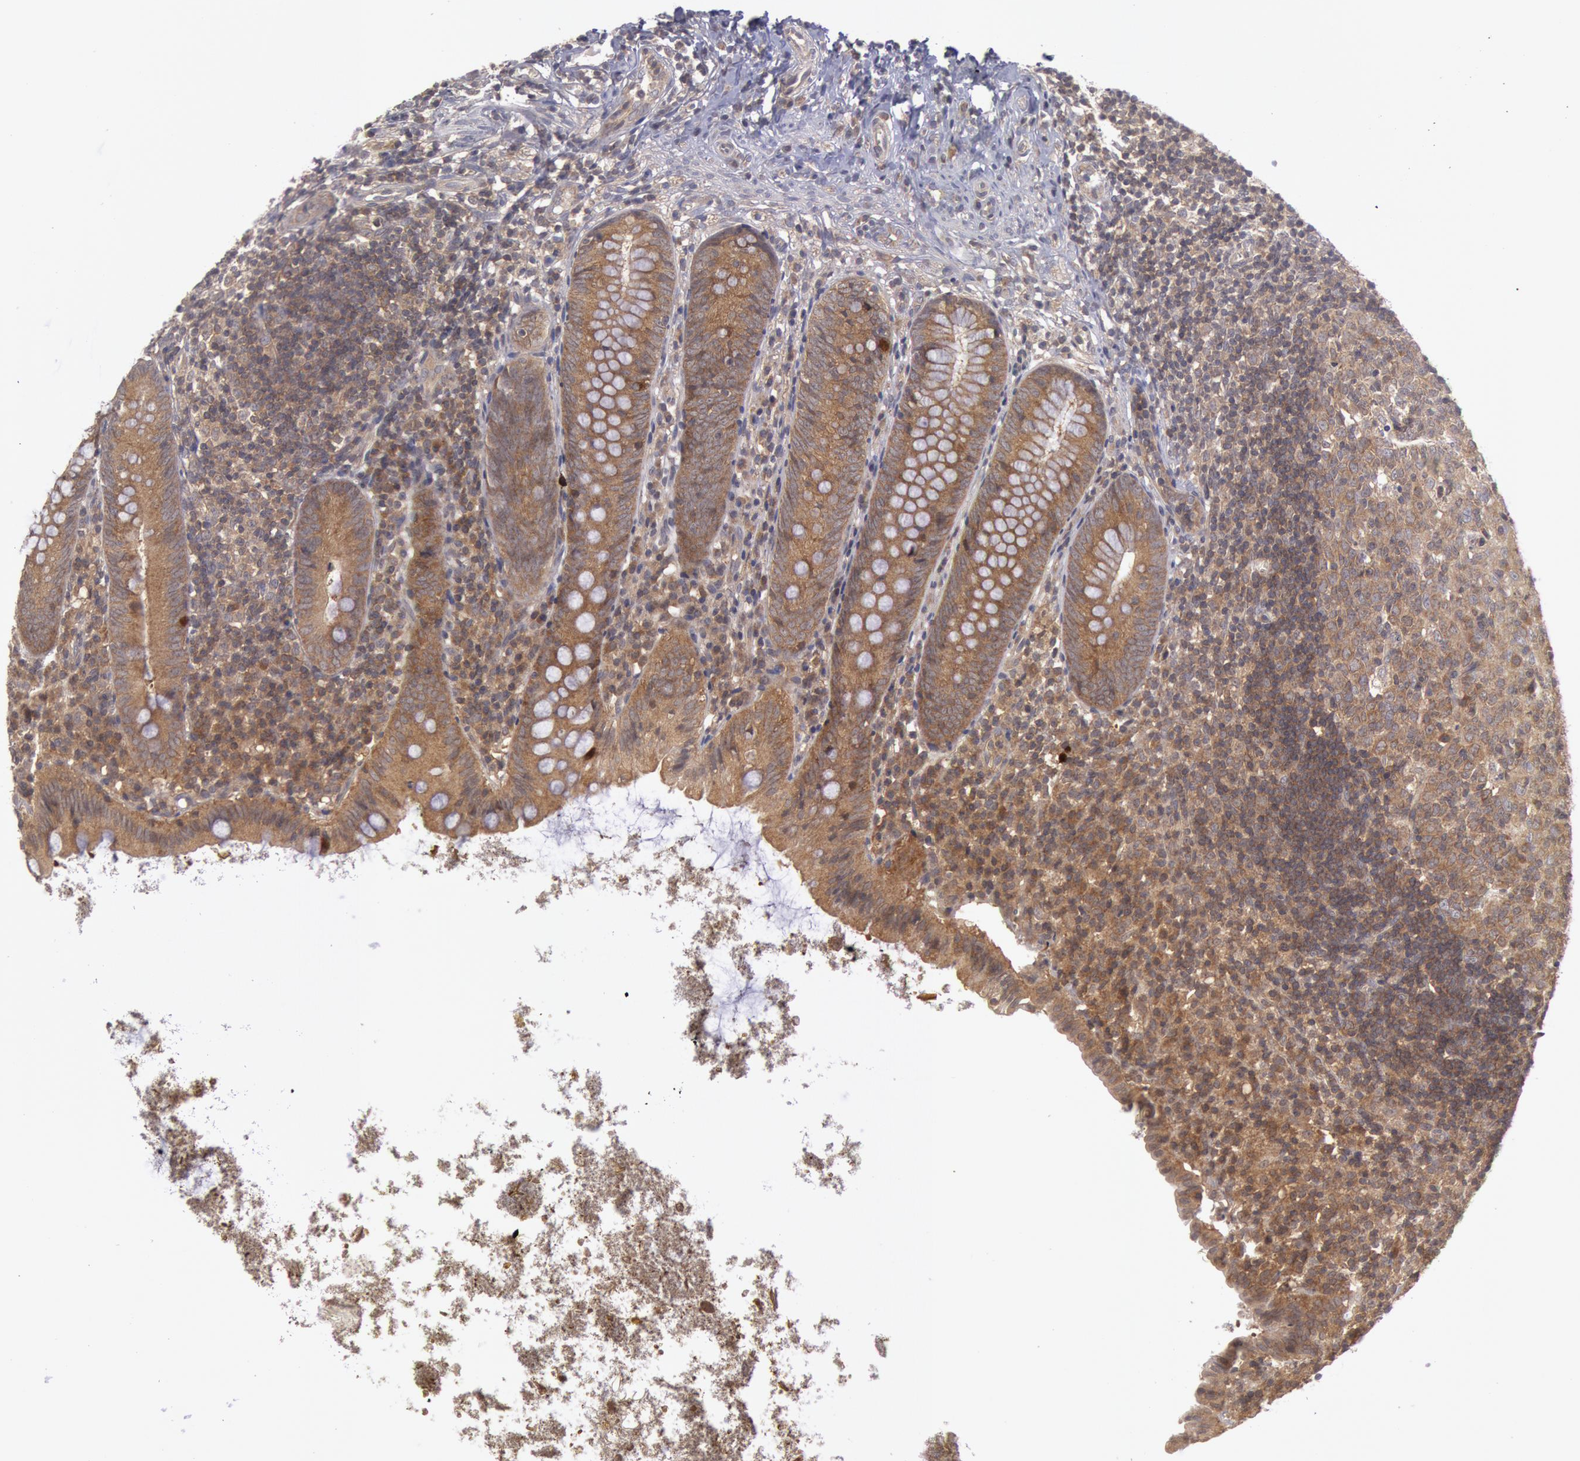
{"staining": {"intensity": "moderate", "quantity": ">75%", "location": "cytoplasmic/membranous"}, "tissue": "appendix", "cell_type": "Glandular cells", "image_type": "normal", "snomed": [{"axis": "morphology", "description": "Normal tissue, NOS"}, {"axis": "topography", "description": "Appendix"}], "caption": "Protein staining of normal appendix displays moderate cytoplasmic/membranous positivity in approximately >75% of glandular cells.", "gene": "BRAF", "patient": {"sex": "female", "age": 9}}